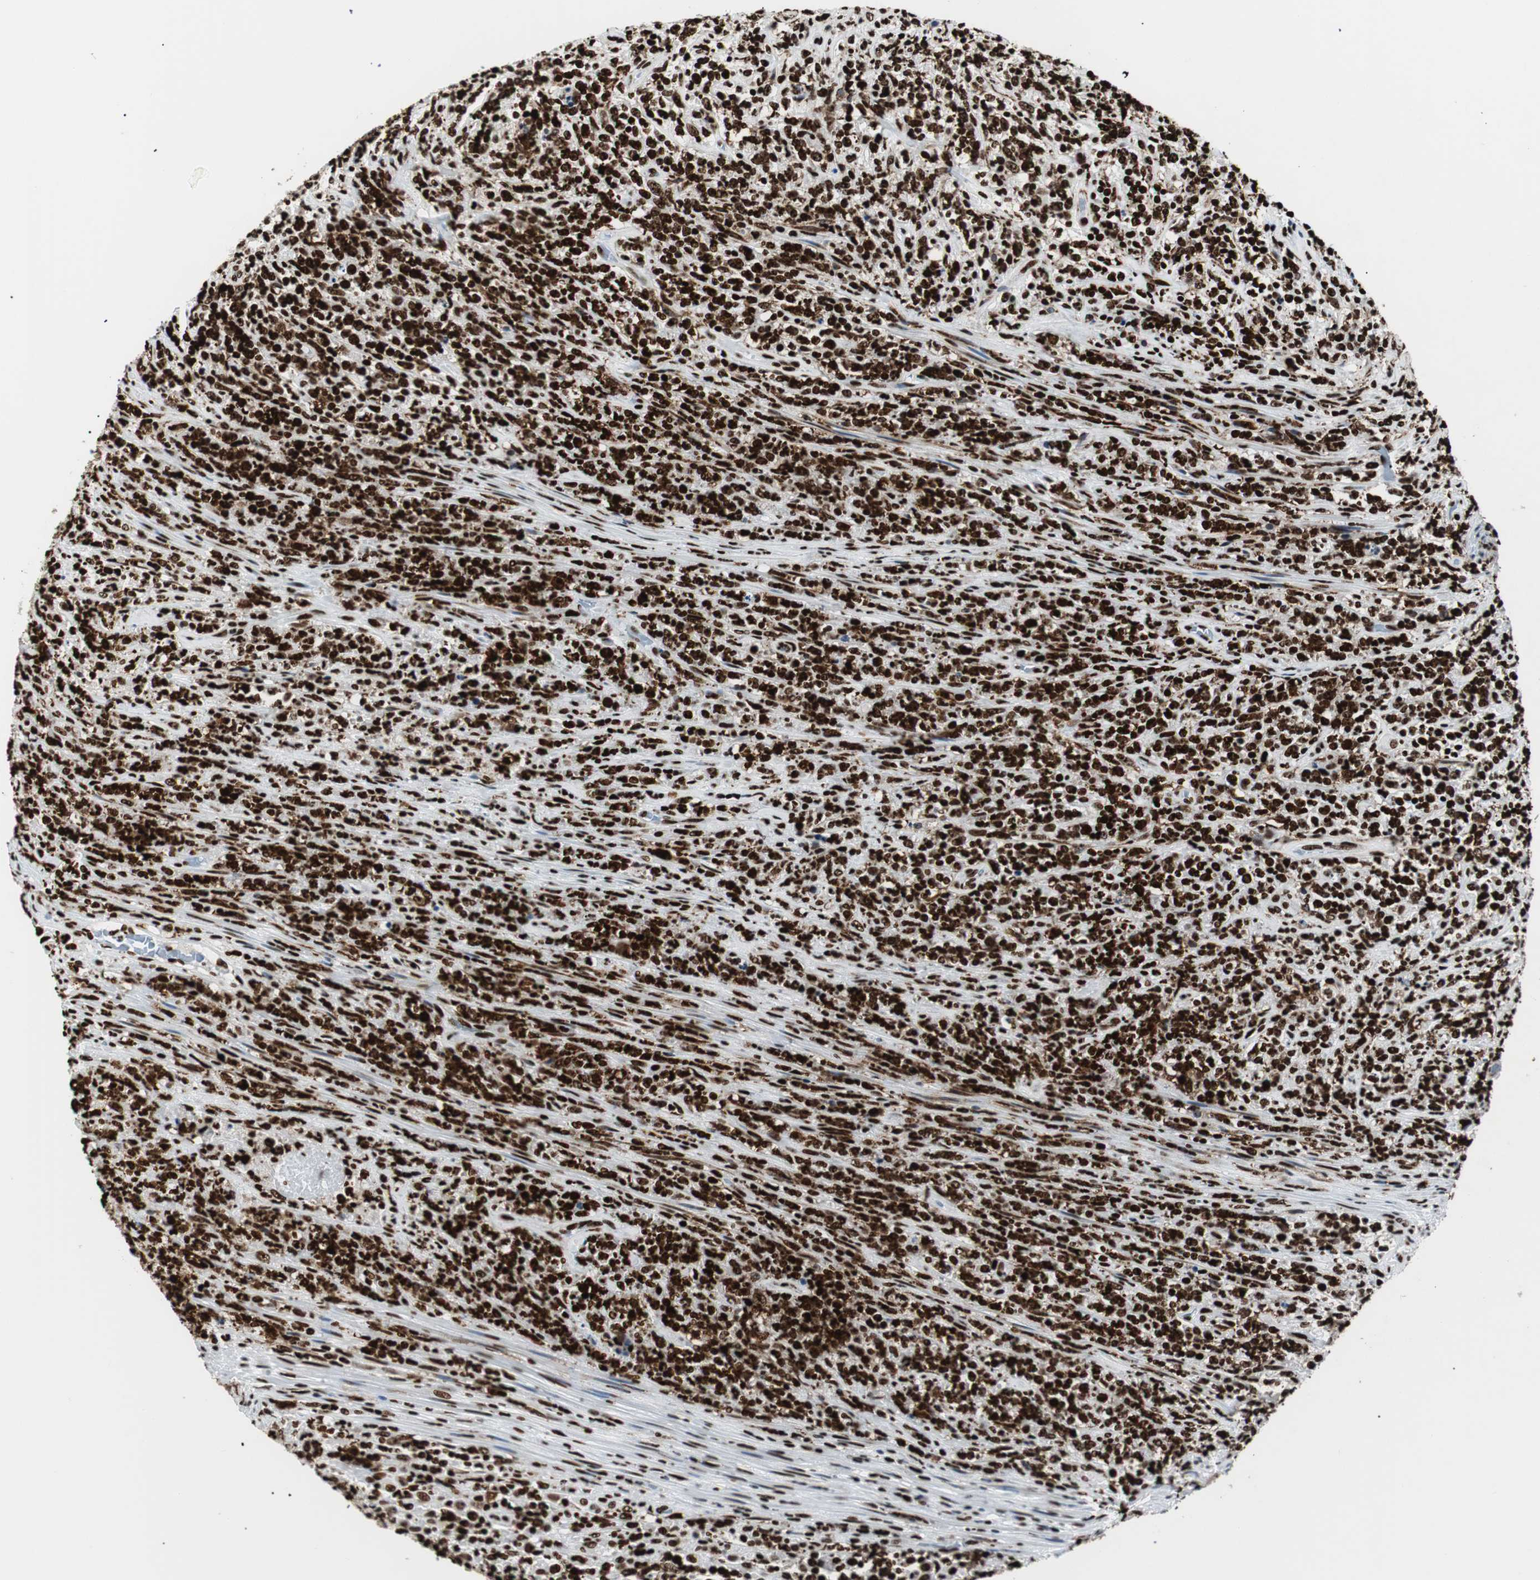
{"staining": {"intensity": "strong", "quantity": ">75%", "location": "nuclear"}, "tissue": "lymphoma", "cell_type": "Tumor cells", "image_type": "cancer", "snomed": [{"axis": "morphology", "description": "Malignant lymphoma, non-Hodgkin's type, High grade"}, {"axis": "topography", "description": "Soft tissue"}], "caption": "The image shows a brown stain indicating the presence of a protein in the nuclear of tumor cells in malignant lymphoma, non-Hodgkin's type (high-grade).", "gene": "NCL", "patient": {"sex": "male", "age": 18}}